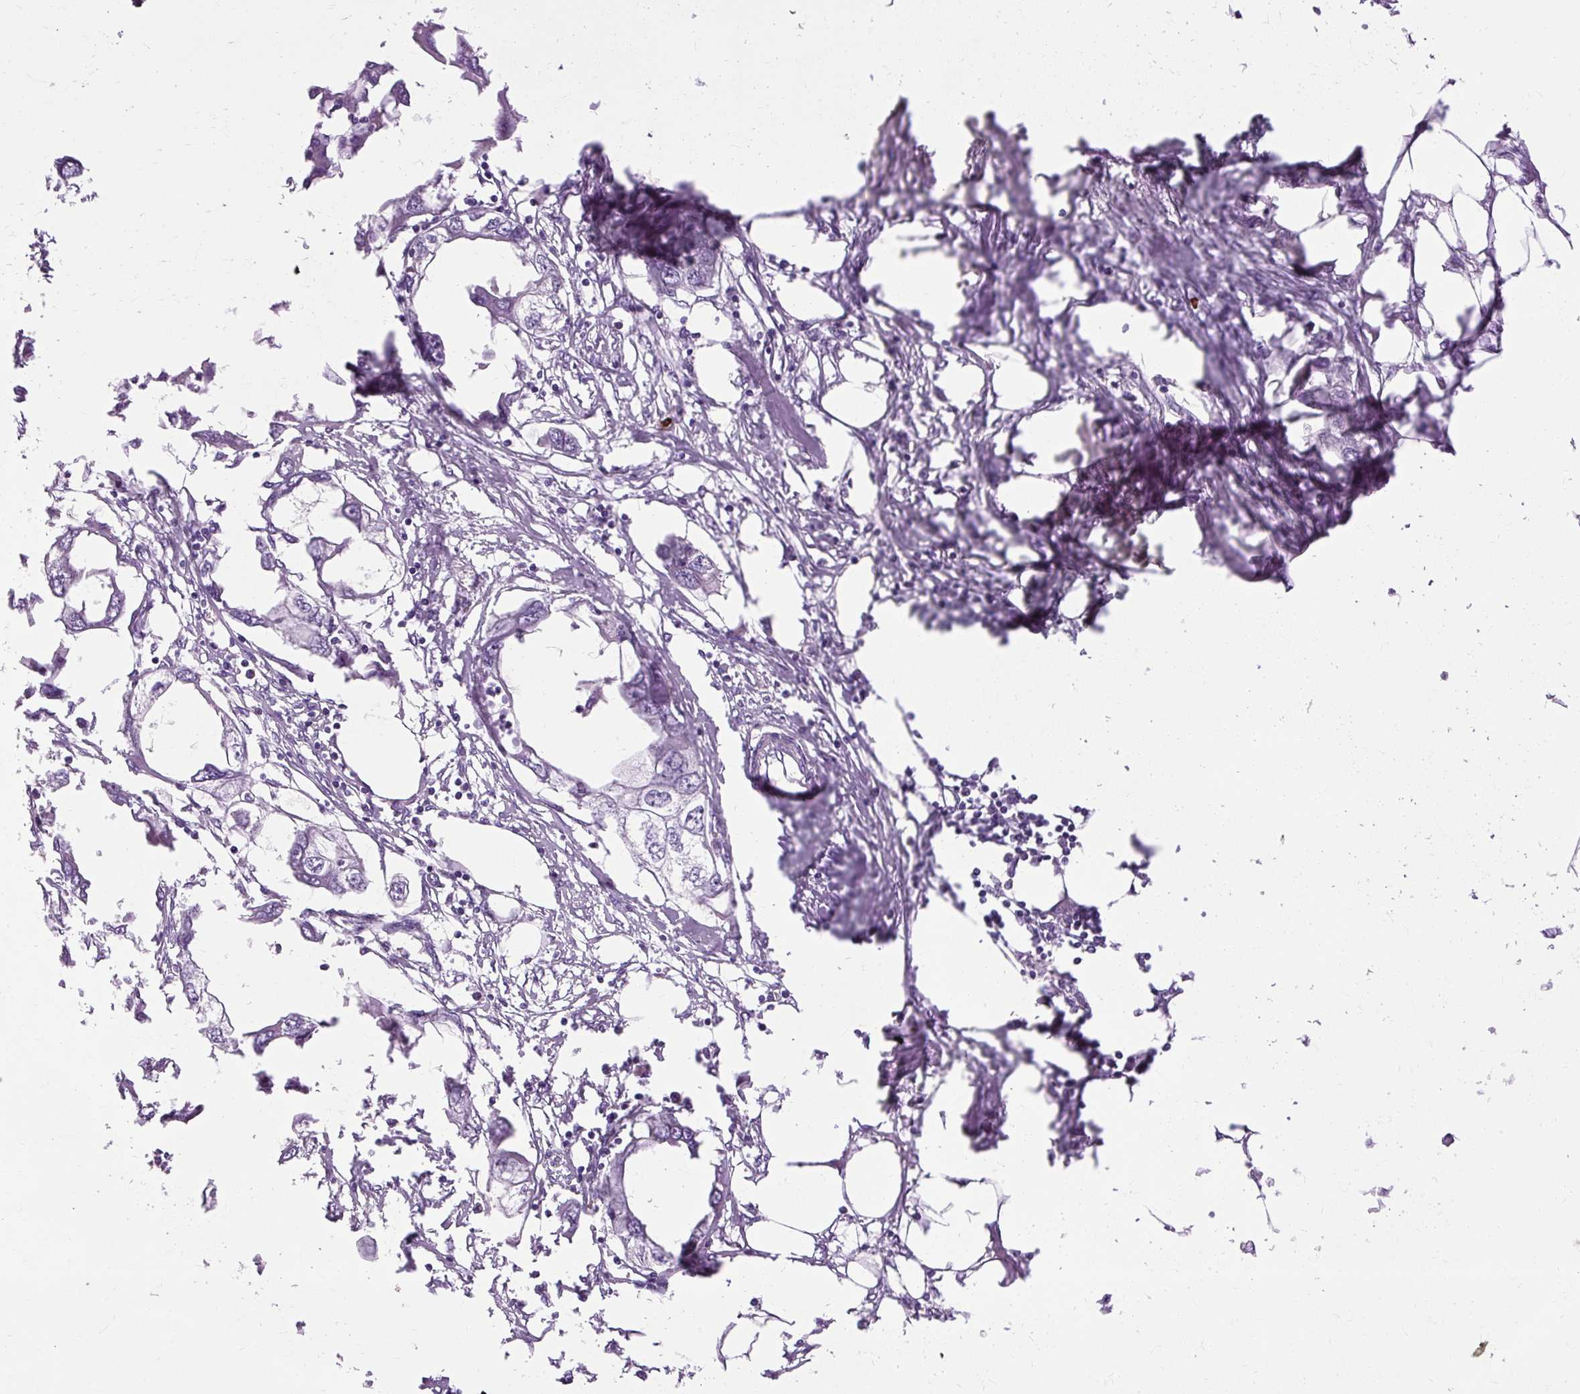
{"staining": {"intensity": "negative", "quantity": "none", "location": "none"}, "tissue": "endometrial cancer", "cell_type": "Tumor cells", "image_type": "cancer", "snomed": [{"axis": "morphology", "description": "Adenocarcinoma, NOS"}, {"axis": "morphology", "description": "Adenocarcinoma, metastatic, NOS"}, {"axis": "topography", "description": "Adipose tissue"}, {"axis": "topography", "description": "Endometrium"}], "caption": "High power microscopy histopathology image of an immunohistochemistry histopathology image of endometrial cancer (metastatic adenocarcinoma), revealing no significant staining in tumor cells. (DAB immunohistochemistry (IHC), high magnification).", "gene": "ARRDC2", "patient": {"sex": "female", "age": 67}}